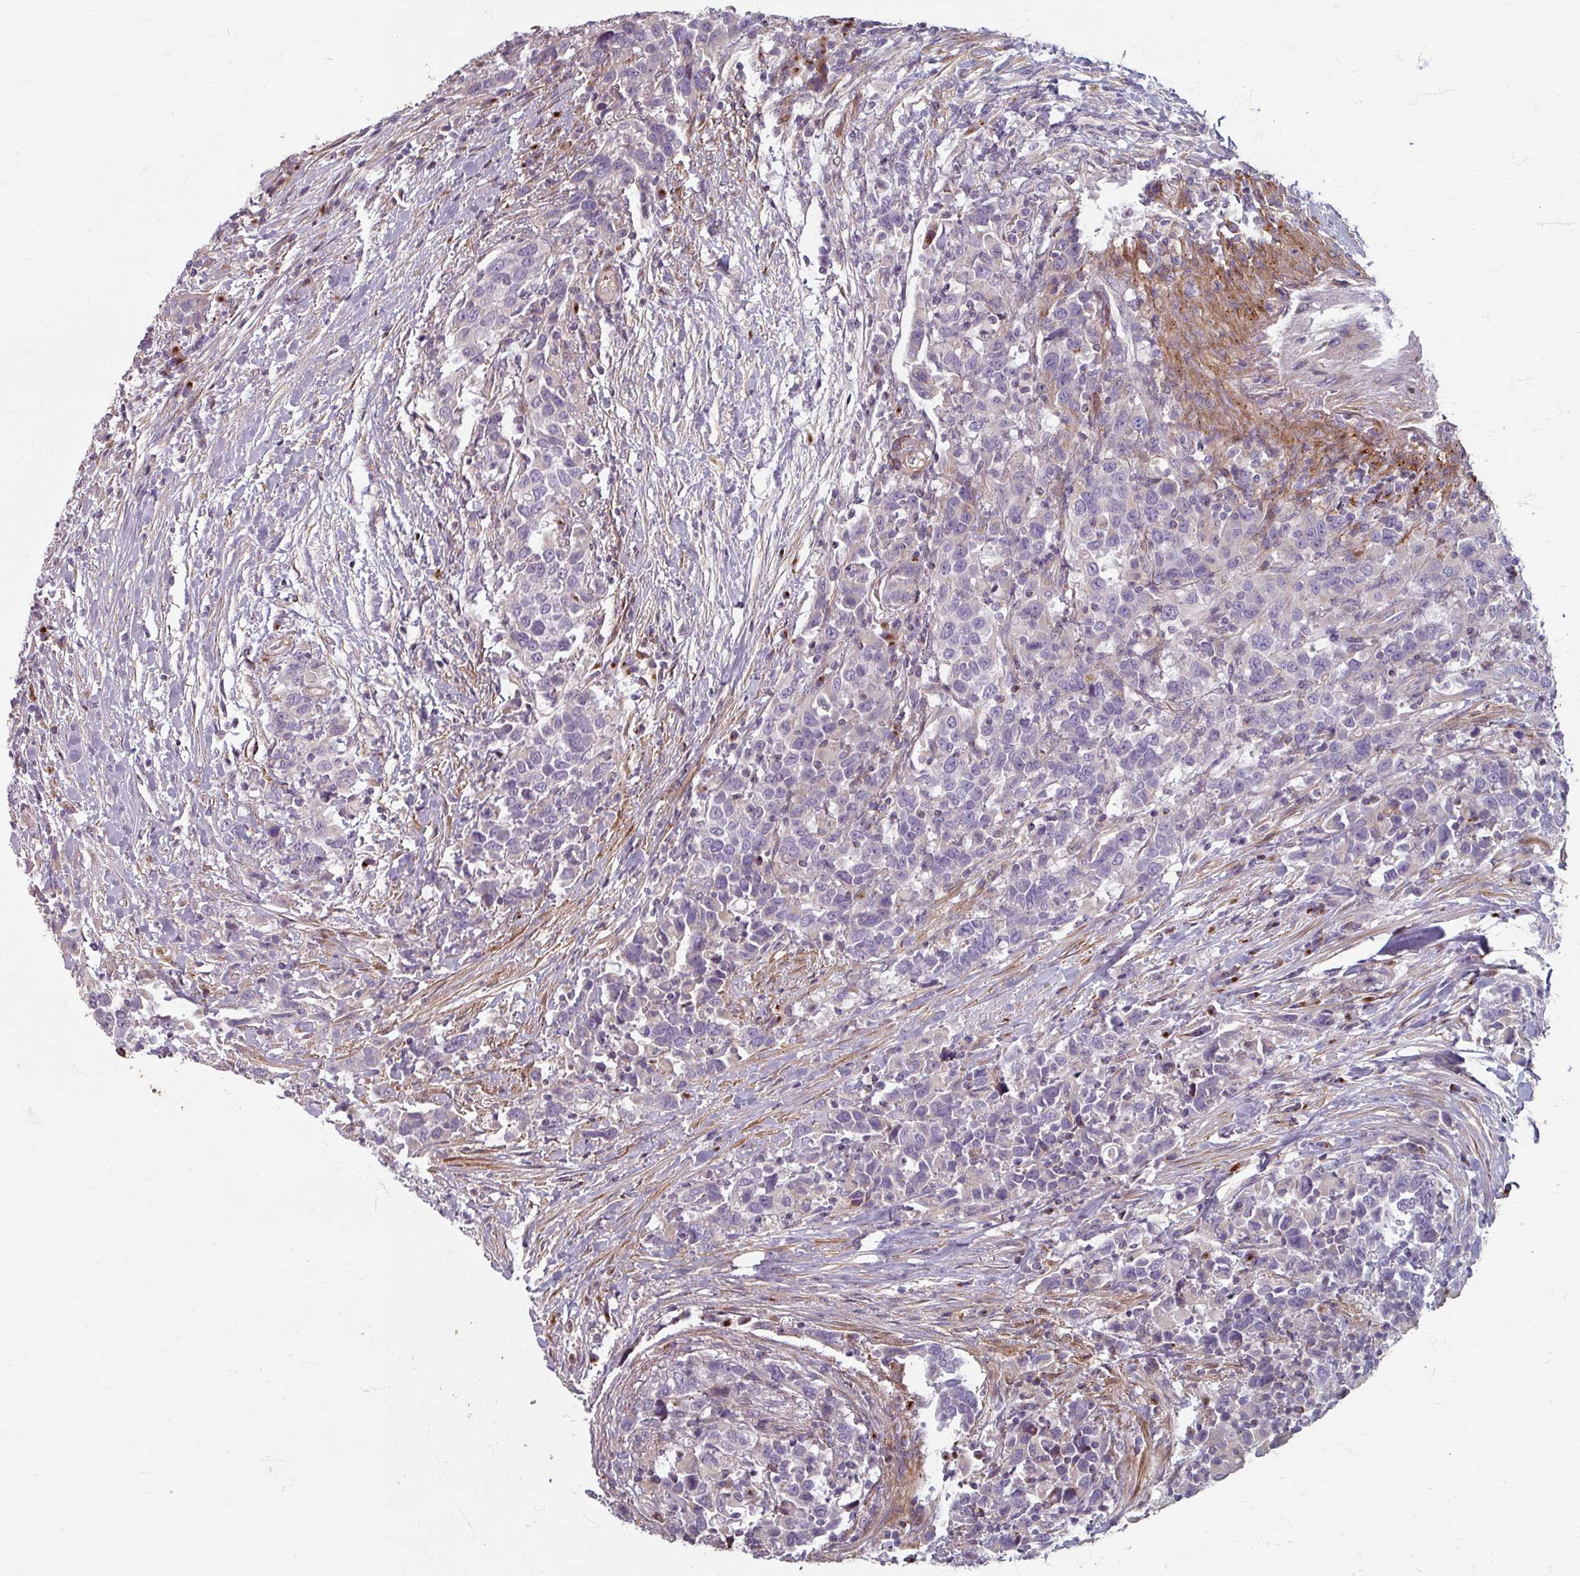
{"staining": {"intensity": "negative", "quantity": "none", "location": "none"}, "tissue": "urothelial cancer", "cell_type": "Tumor cells", "image_type": "cancer", "snomed": [{"axis": "morphology", "description": "Urothelial carcinoma, High grade"}, {"axis": "topography", "description": "Urinary bladder"}], "caption": "IHC image of human high-grade urothelial carcinoma stained for a protein (brown), which exhibits no staining in tumor cells. Nuclei are stained in blue.", "gene": "GABARAPL1", "patient": {"sex": "male", "age": 61}}